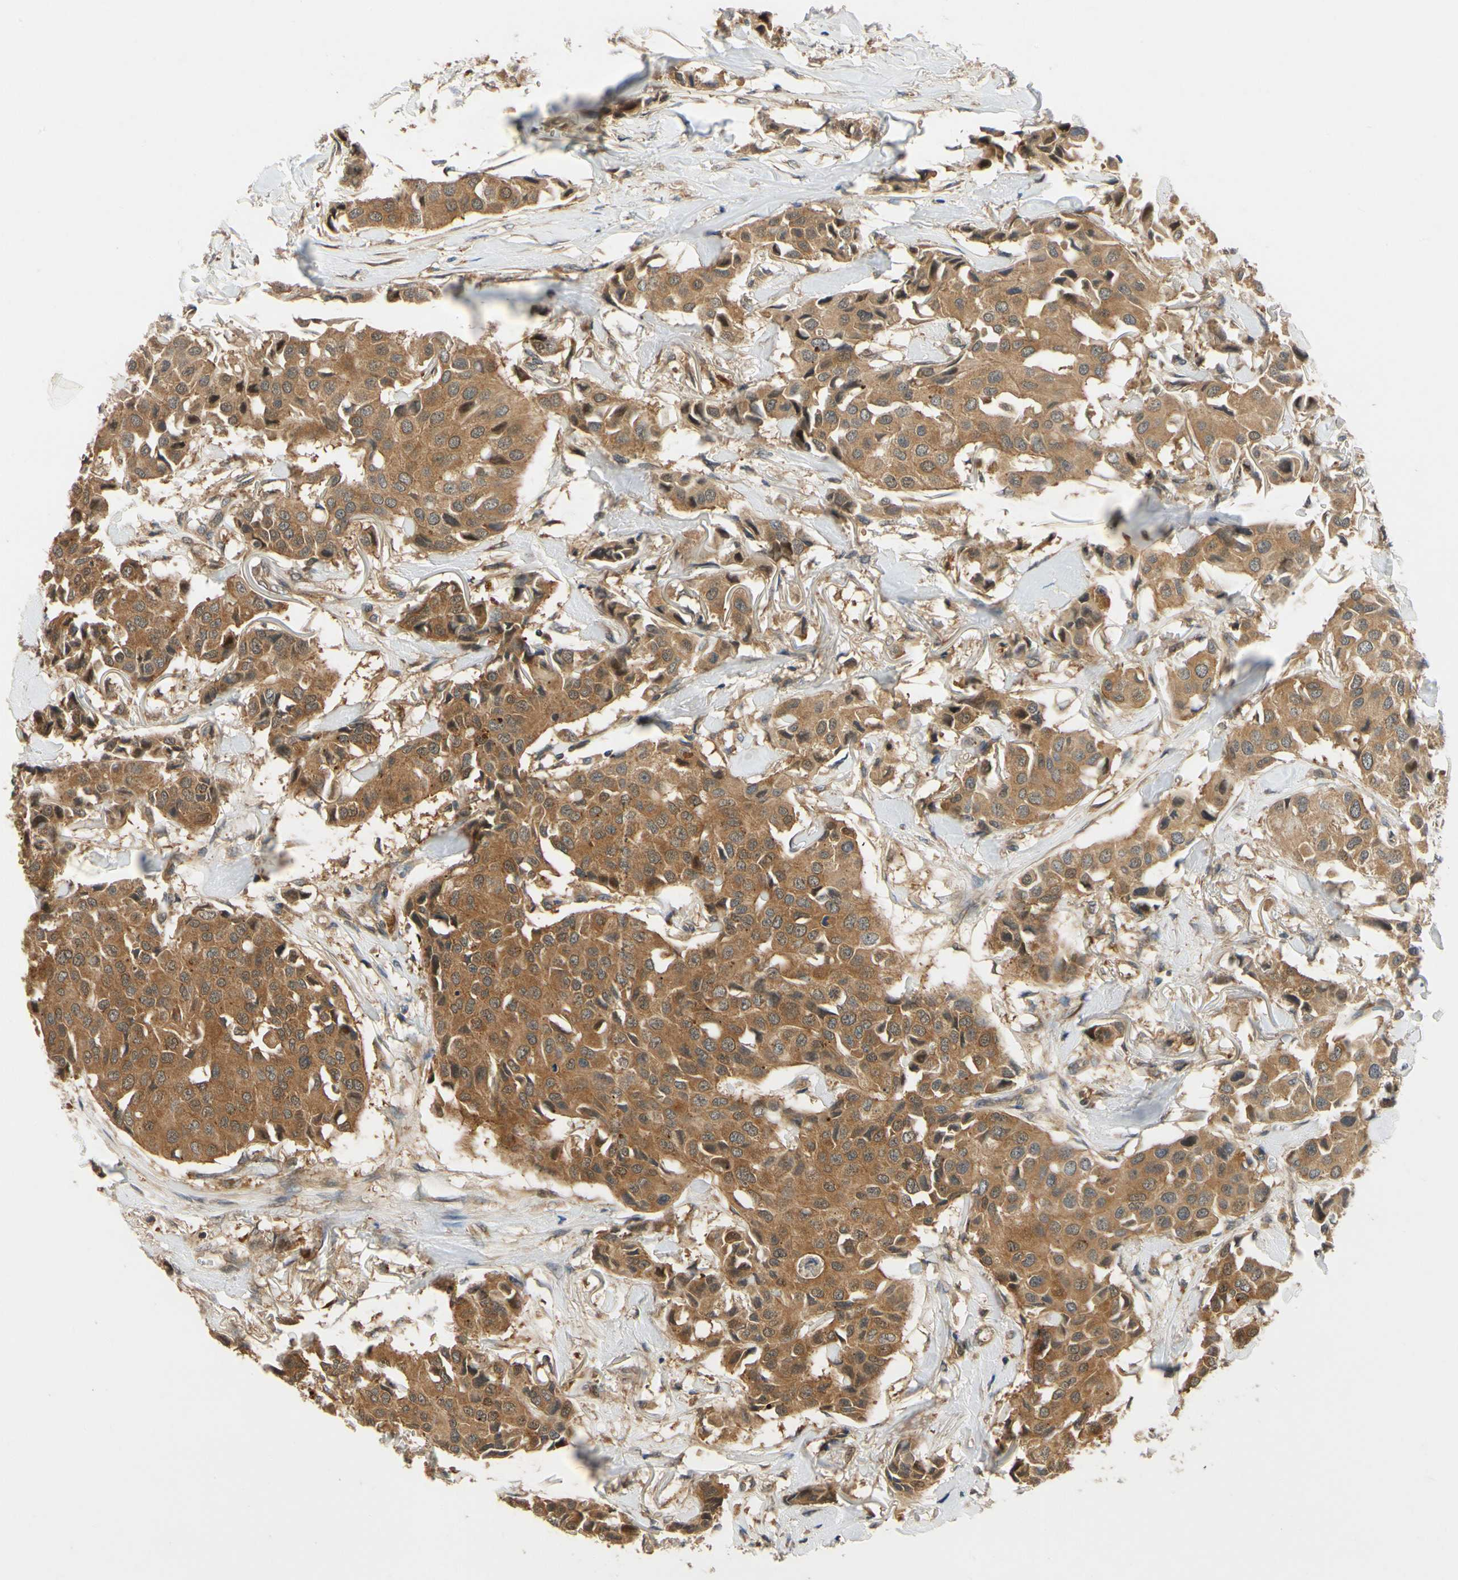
{"staining": {"intensity": "moderate", "quantity": ">75%", "location": "cytoplasmic/membranous"}, "tissue": "breast cancer", "cell_type": "Tumor cells", "image_type": "cancer", "snomed": [{"axis": "morphology", "description": "Duct carcinoma"}, {"axis": "topography", "description": "Breast"}], "caption": "Human breast cancer stained for a protein (brown) demonstrates moderate cytoplasmic/membranous positive positivity in approximately >75% of tumor cells.", "gene": "TDRP", "patient": {"sex": "female", "age": 80}}